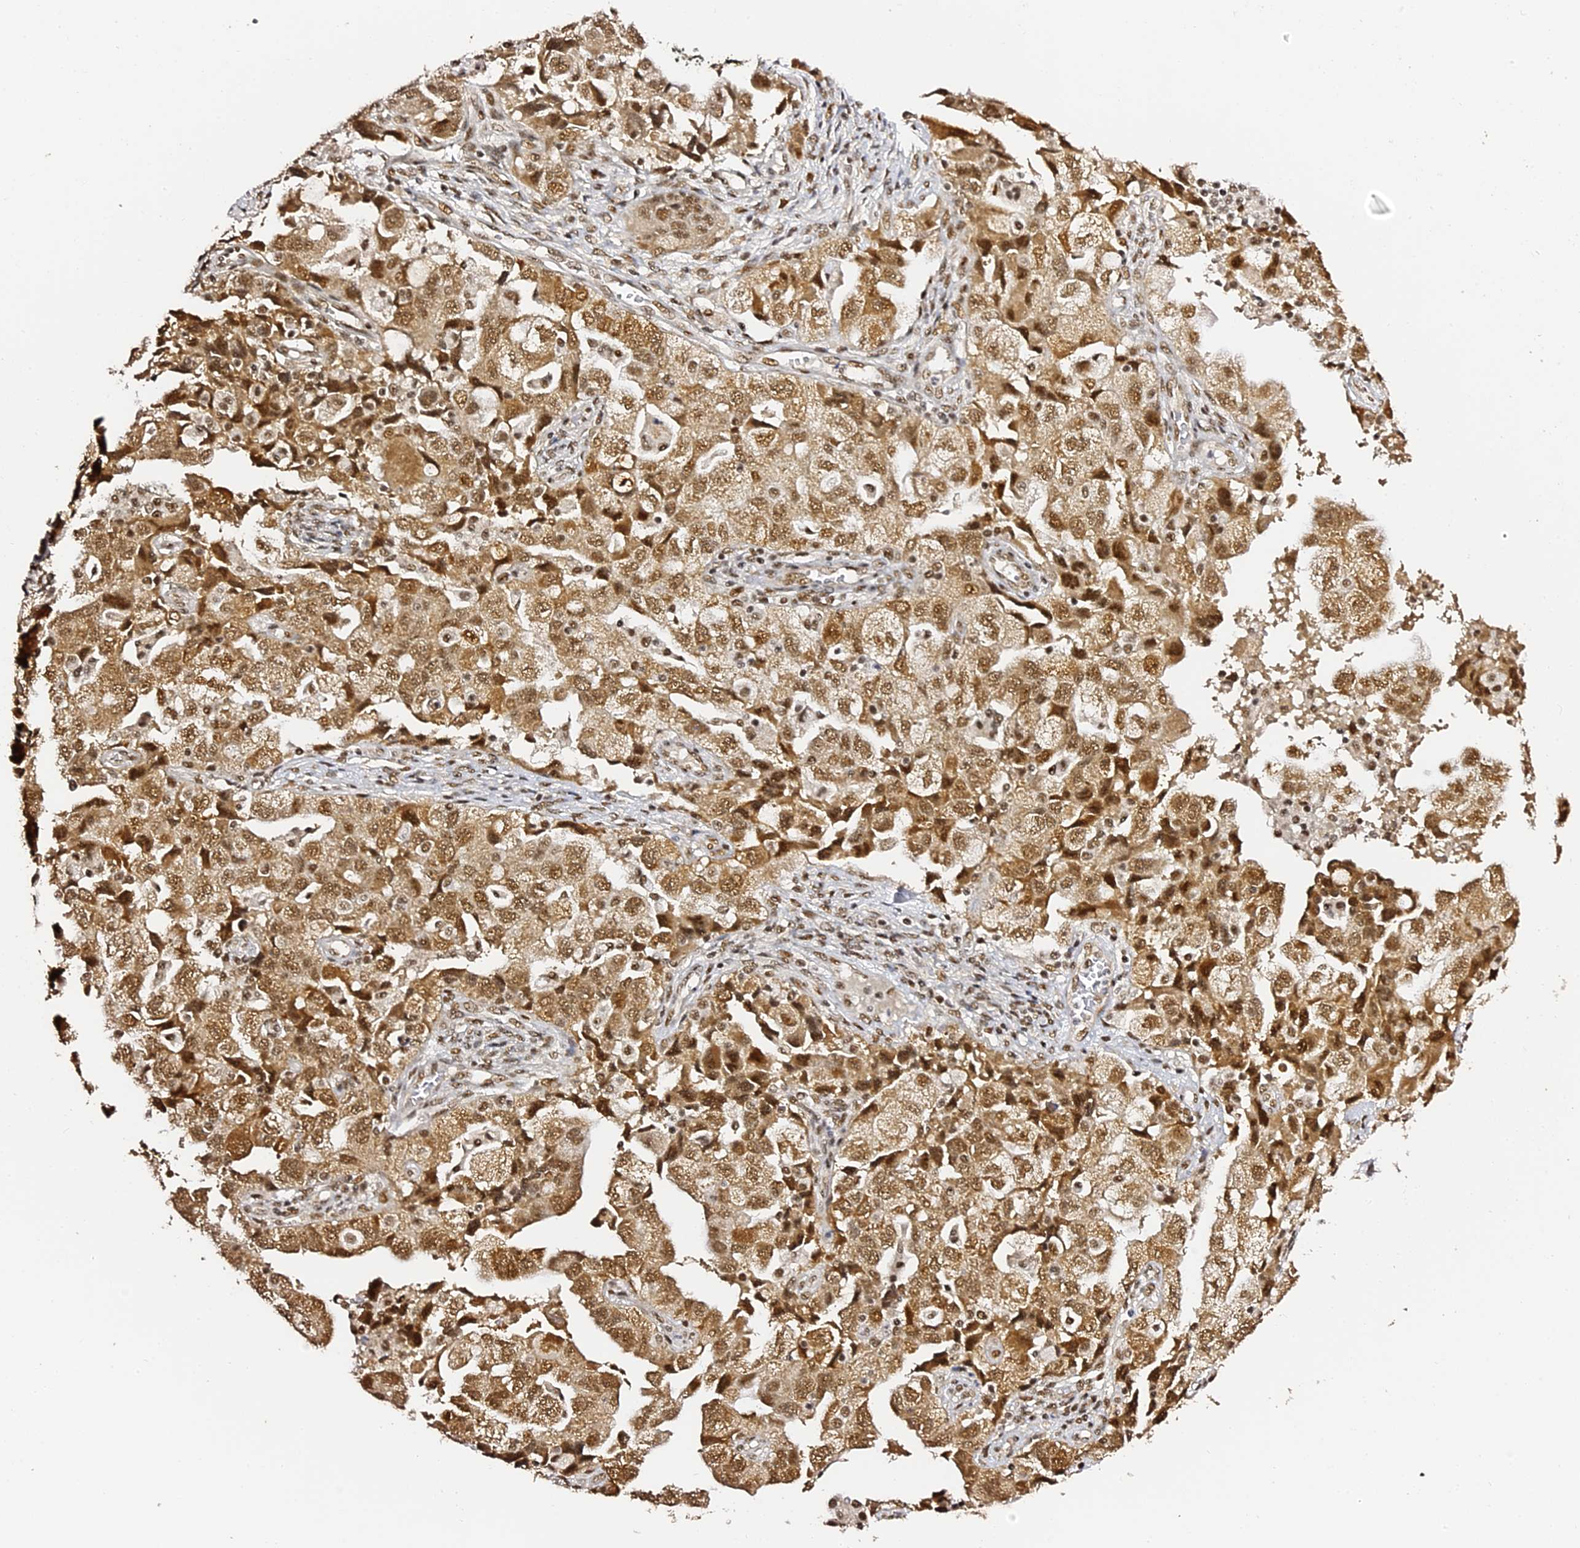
{"staining": {"intensity": "moderate", "quantity": ">75%", "location": "cytoplasmic/membranous,nuclear"}, "tissue": "ovarian cancer", "cell_type": "Tumor cells", "image_type": "cancer", "snomed": [{"axis": "morphology", "description": "Carcinoma, NOS"}, {"axis": "morphology", "description": "Cystadenocarcinoma, serous, NOS"}, {"axis": "topography", "description": "Ovary"}], "caption": "Serous cystadenocarcinoma (ovarian) stained for a protein (brown) reveals moderate cytoplasmic/membranous and nuclear positive expression in about >75% of tumor cells.", "gene": "MCRS1", "patient": {"sex": "female", "age": 69}}